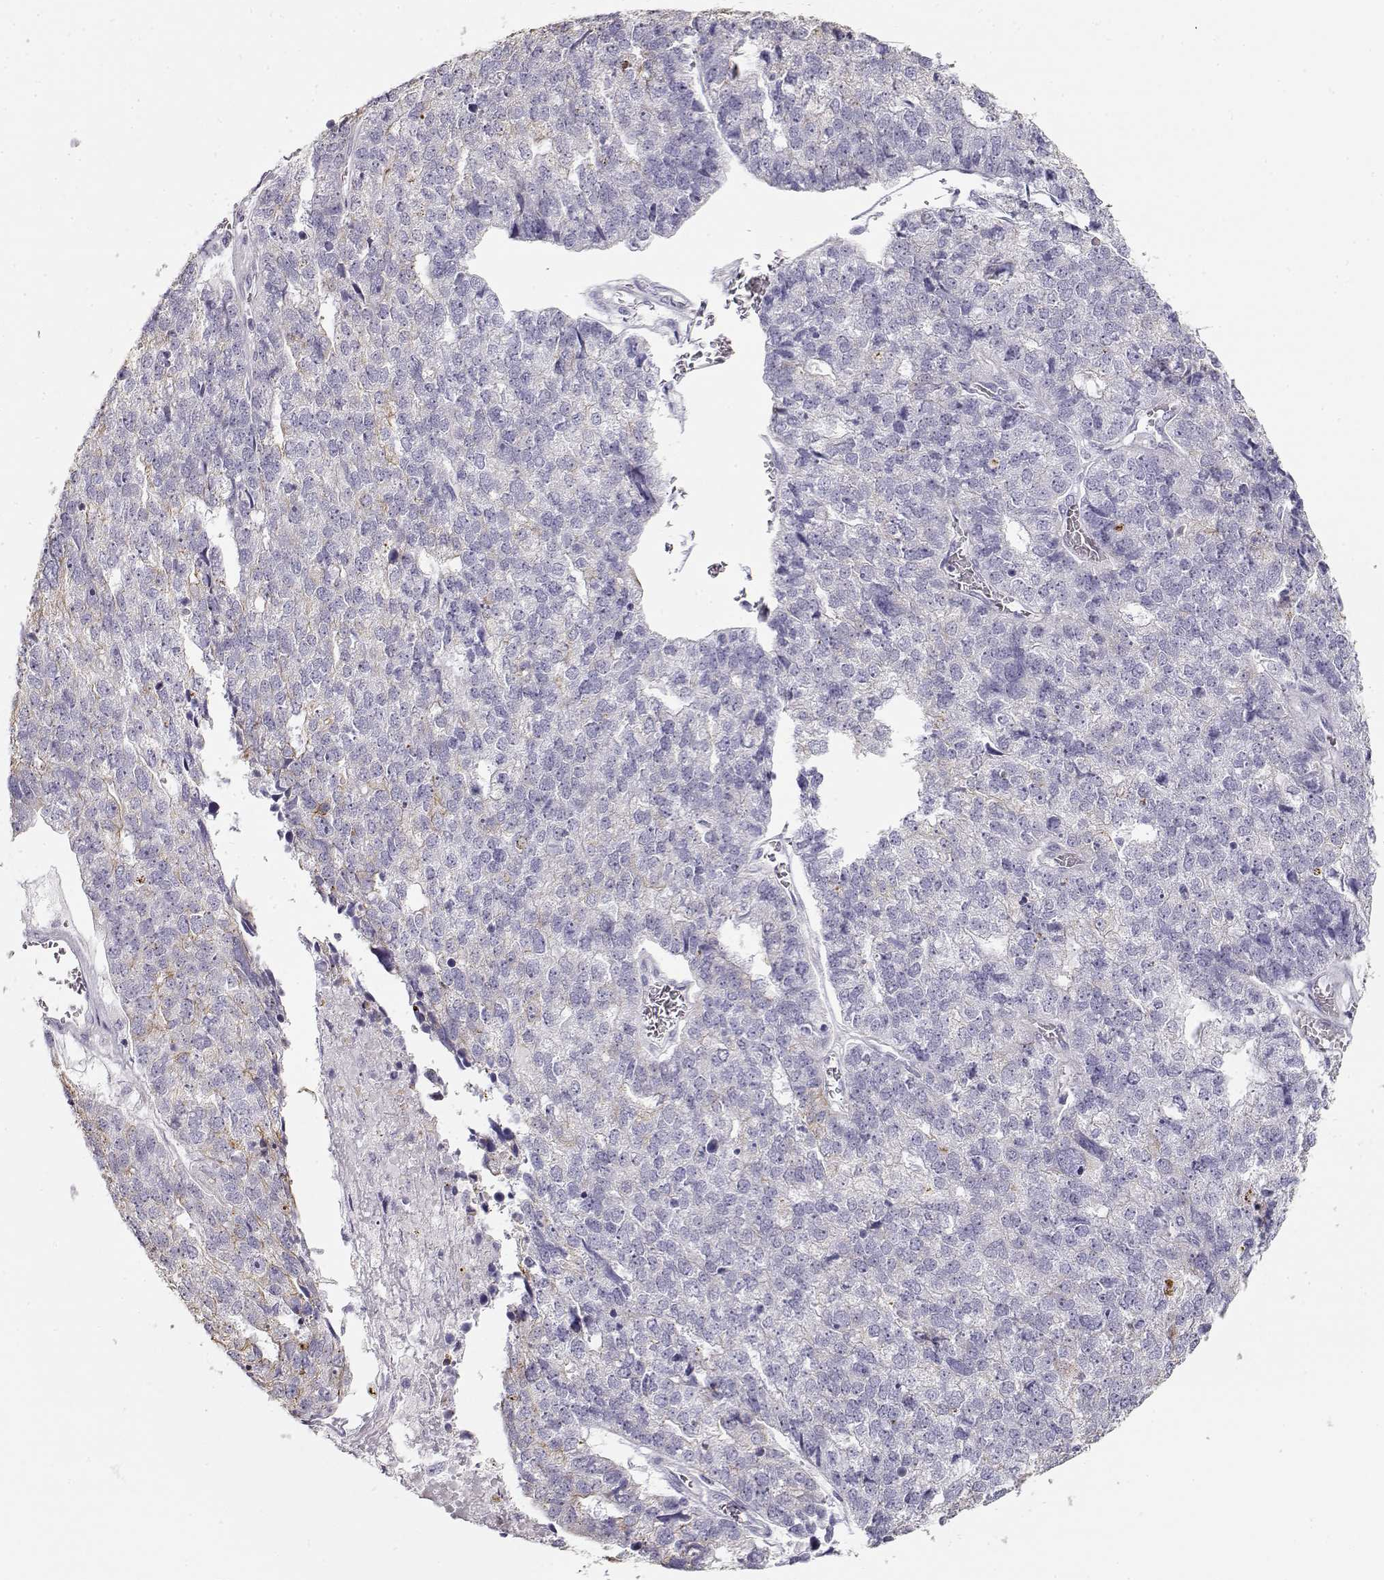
{"staining": {"intensity": "weak", "quantity": "<25%", "location": "cytoplasmic/membranous"}, "tissue": "stomach cancer", "cell_type": "Tumor cells", "image_type": "cancer", "snomed": [{"axis": "morphology", "description": "Adenocarcinoma, NOS"}, {"axis": "topography", "description": "Stomach"}], "caption": "Immunohistochemical staining of human stomach adenocarcinoma displays no significant positivity in tumor cells.", "gene": "S100B", "patient": {"sex": "male", "age": 69}}